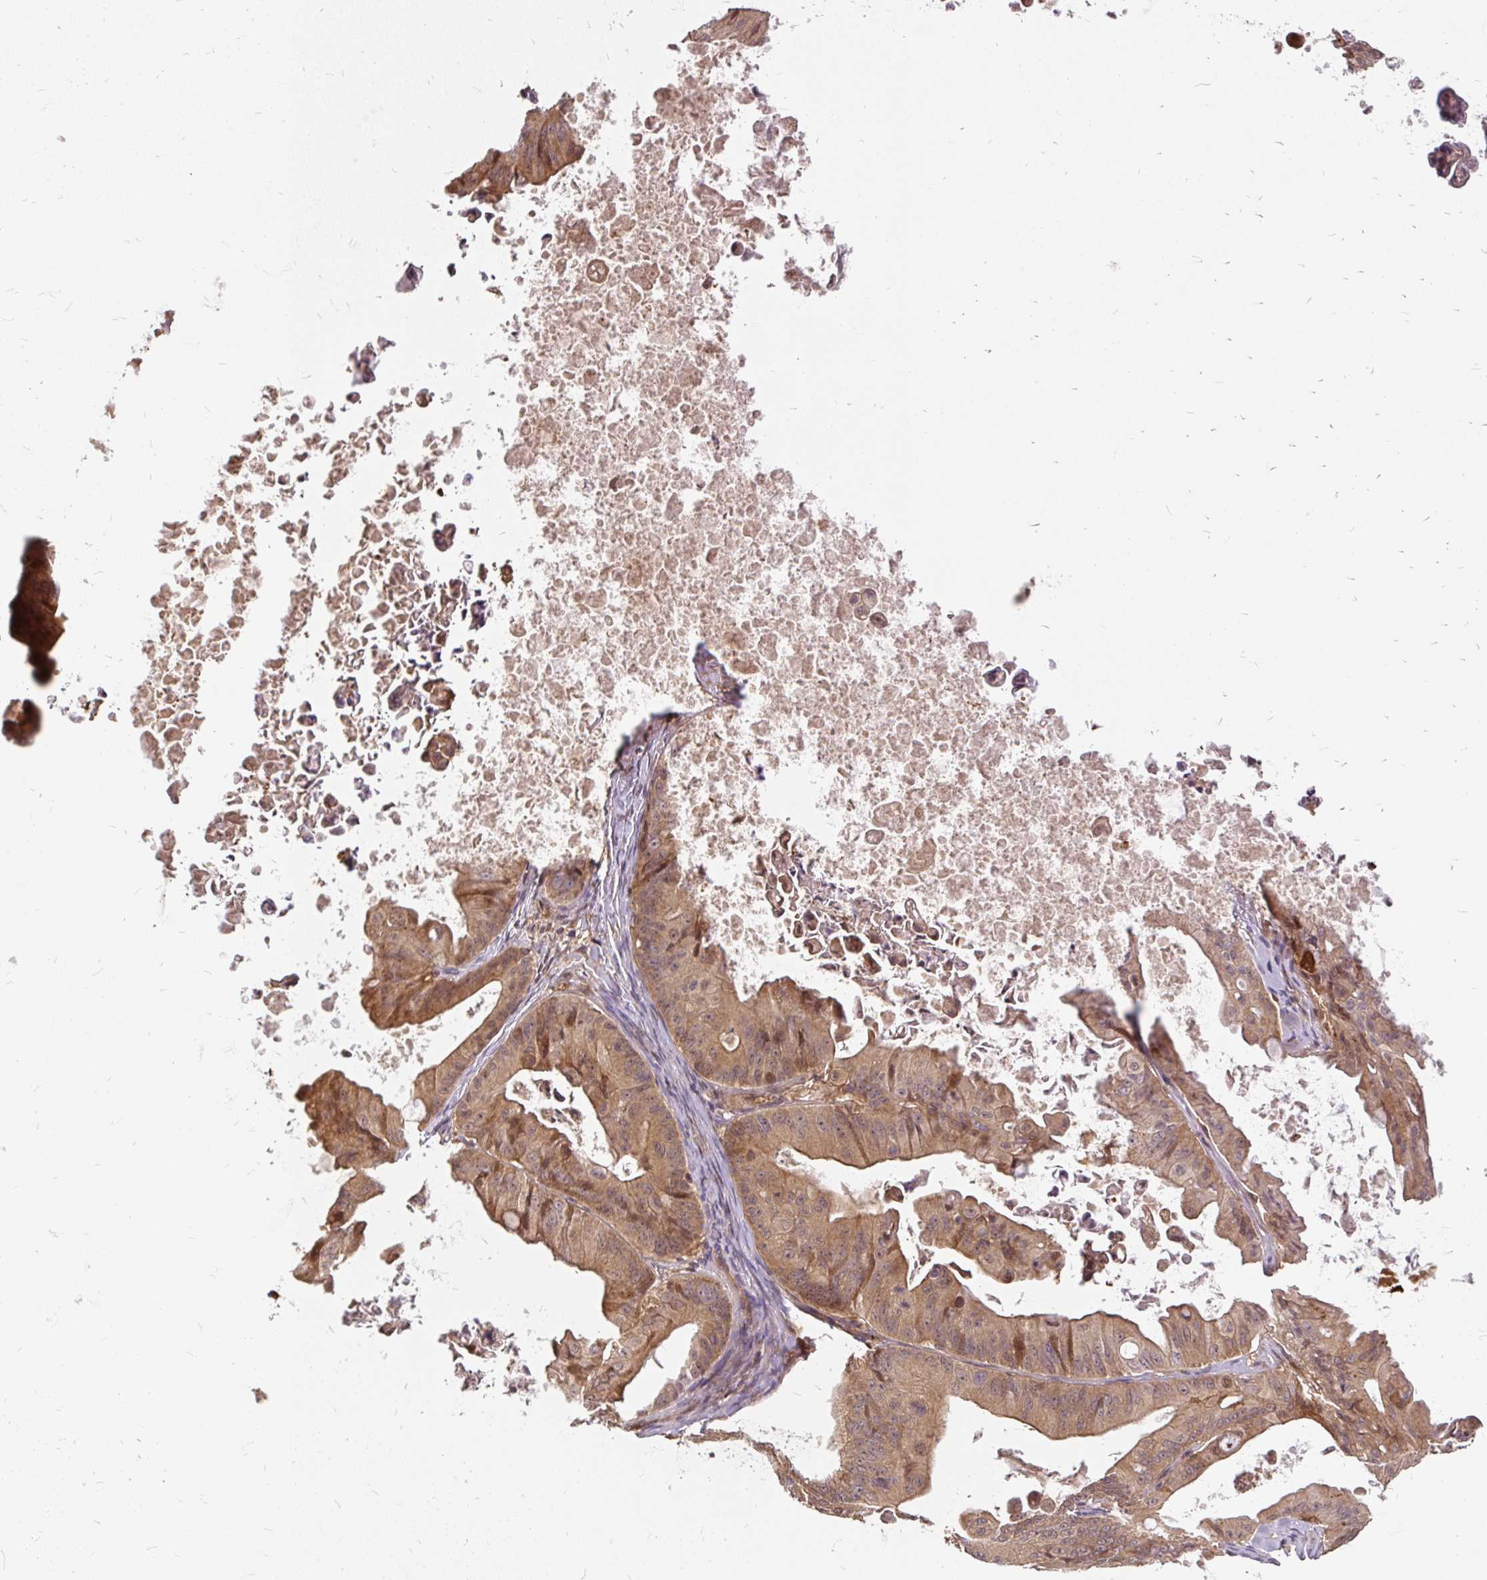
{"staining": {"intensity": "moderate", "quantity": ">75%", "location": "cytoplasmic/membranous"}, "tissue": "ovarian cancer", "cell_type": "Tumor cells", "image_type": "cancer", "snomed": [{"axis": "morphology", "description": "Cystadenocarcinoma, mucinous, NOS"}, {"axis": "topography", "description": "Ovary"}], "caption": "Ovarian cancer (mucinous cystadenocarcinoma) stained with IHC displays moderate cytoplasmic/membranous positivity in about >75% of tumor cells. The staining was performed using DAB, with brown indicating positive protein expression. Nuclei are stained blue with hematoxylin.", "gene": "AP5S1", "patient": {"sex": "female", "age": 37}}